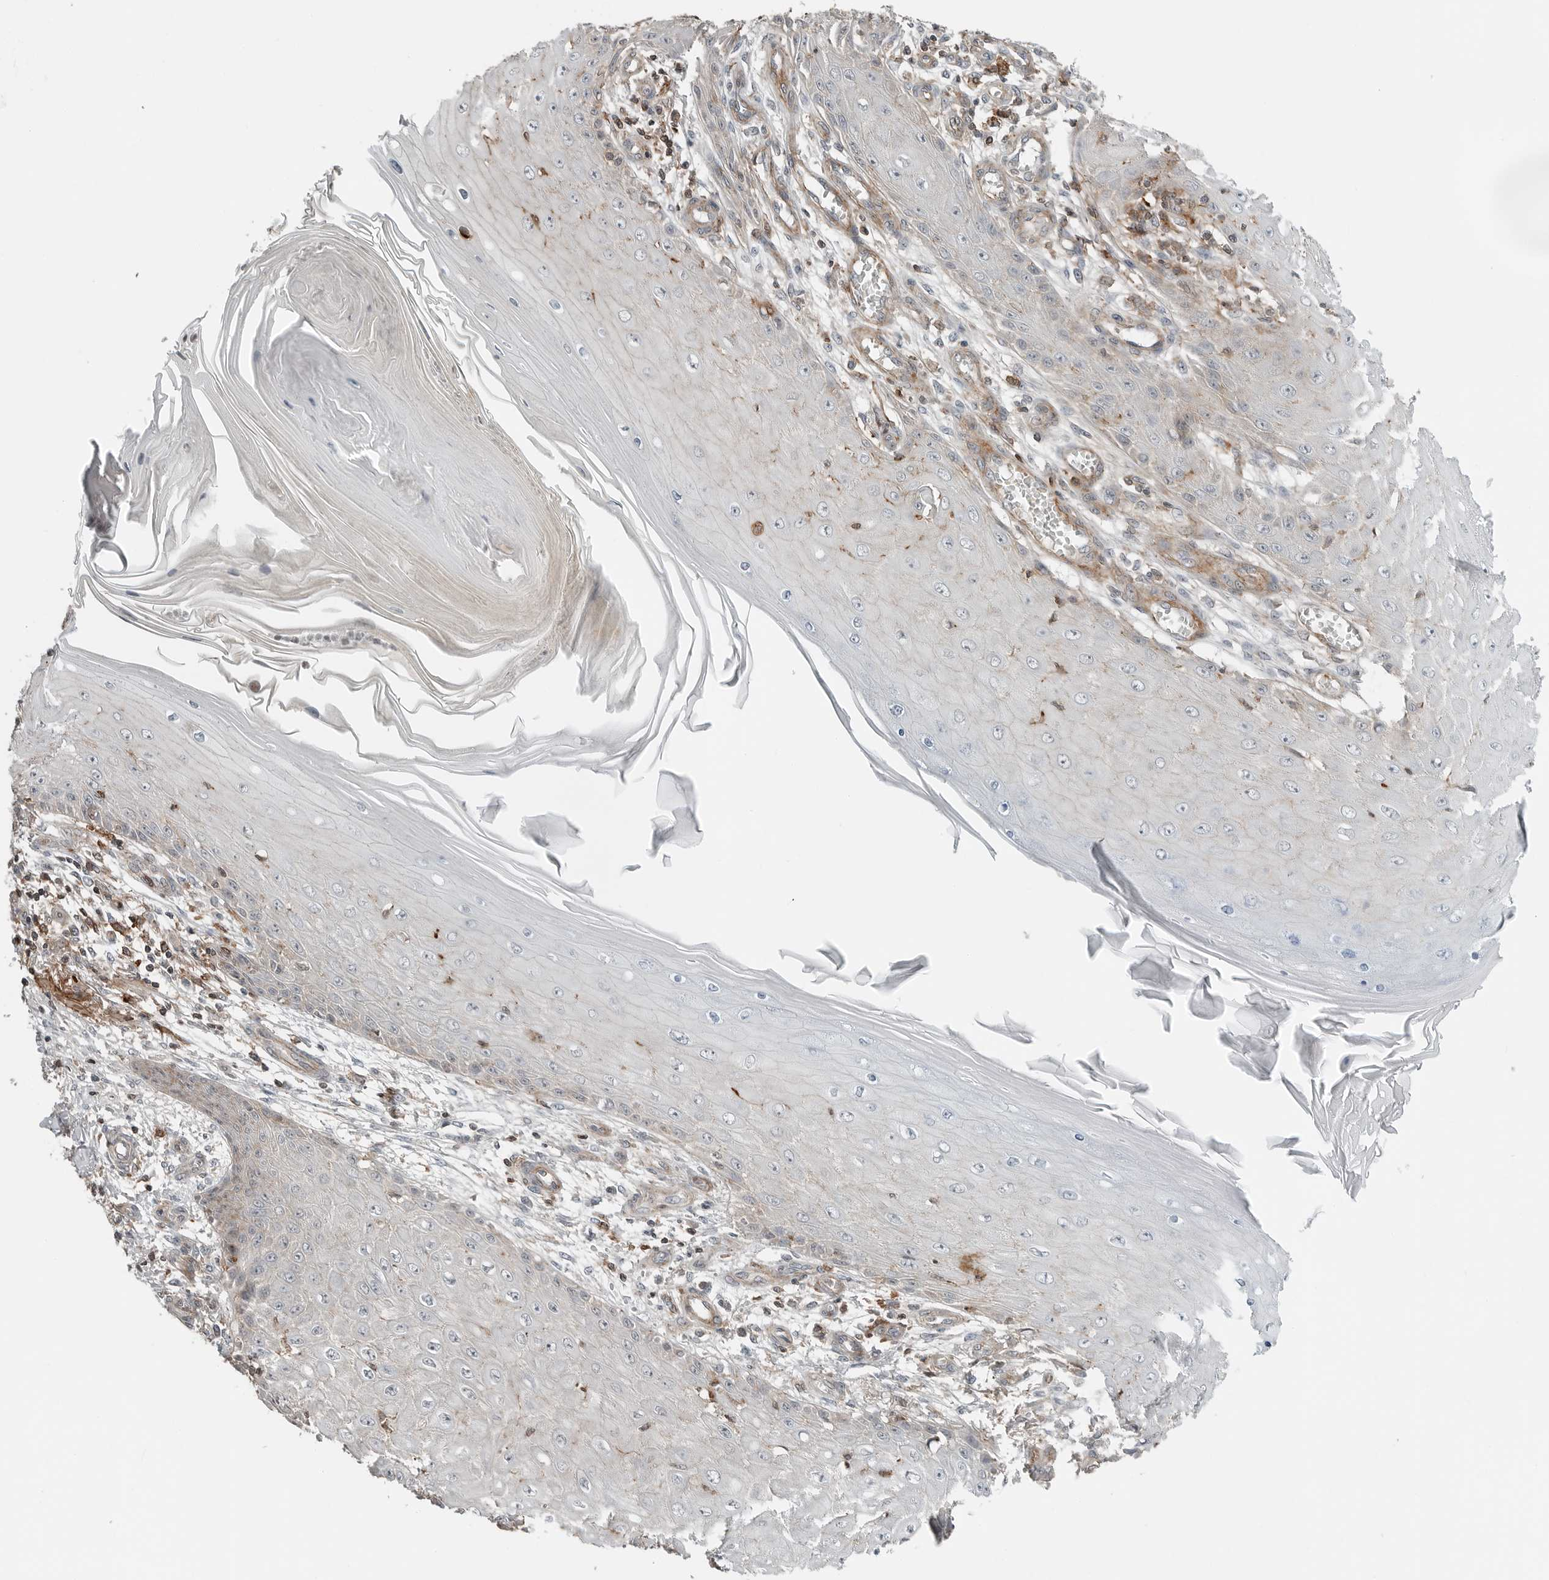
{"staining": {"intensity": "negative", "quantity": "none", "location": "none"}, "tissue": "skin cancer", "cell_type": "Tumor cells", "image_type": "cancer", "snomed": [{"axis": "morphology", "description": "Squamous cell carcinoma, NOS"}, {"axis": "topography", "description": "Skin"}], "caption": "This photomicrograph is of skin squamous cell carcinoma stained with immunohistochemistry (IHC) to label a protein in brown with the nuclei are counter-stained blue. There is no staining in tumor cells. (DAB (3,3'-diaminobenzidine) immunohistochemistry visualized using brightfield microscopy, high magnification).", "gene": "LEFTY2", "patient": {"sex": "female", "age": 73}}